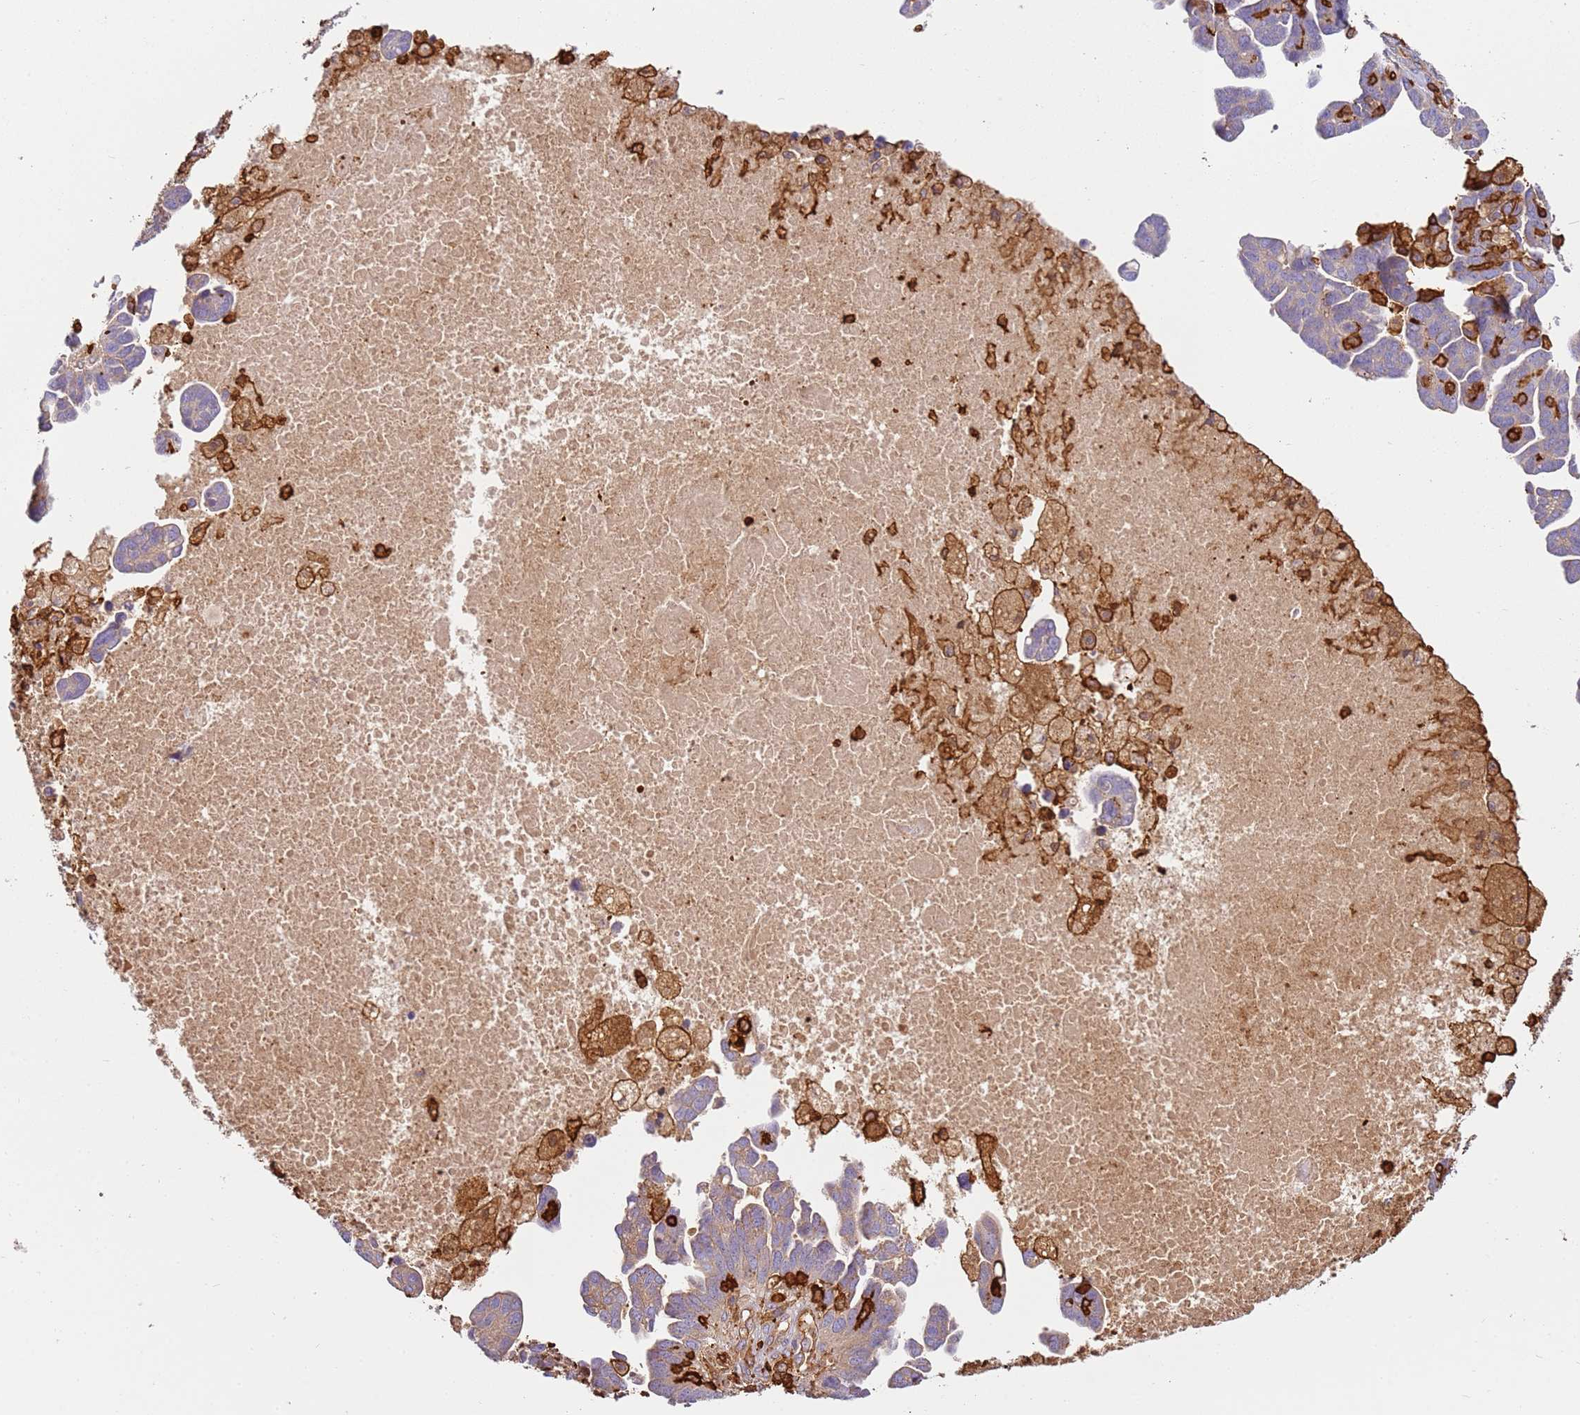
{"staining": {"intensity": "moderate", "quantity": "<25%", "location": "cytoplasmic/membranous"}, "tissue": "ovarian cancer", "cell_type": "Tumor cells", "image_type": "cancer", "snomed": [{"axis": "morphology", "description": "Cystadenocarcinoma, serous, NOS"}, {"axis": "topography", "description": "Ovary"}], "caption": "Moderate cytoplasmic/membranous positivity for a protein is seen in approximately <25% of tumor cells of serous cystadenocarcinoma (ovarian) using immunohistochemistry (IHC).", "gene": "OR6P1", "patient": {"sex": "female", "age": 54}}